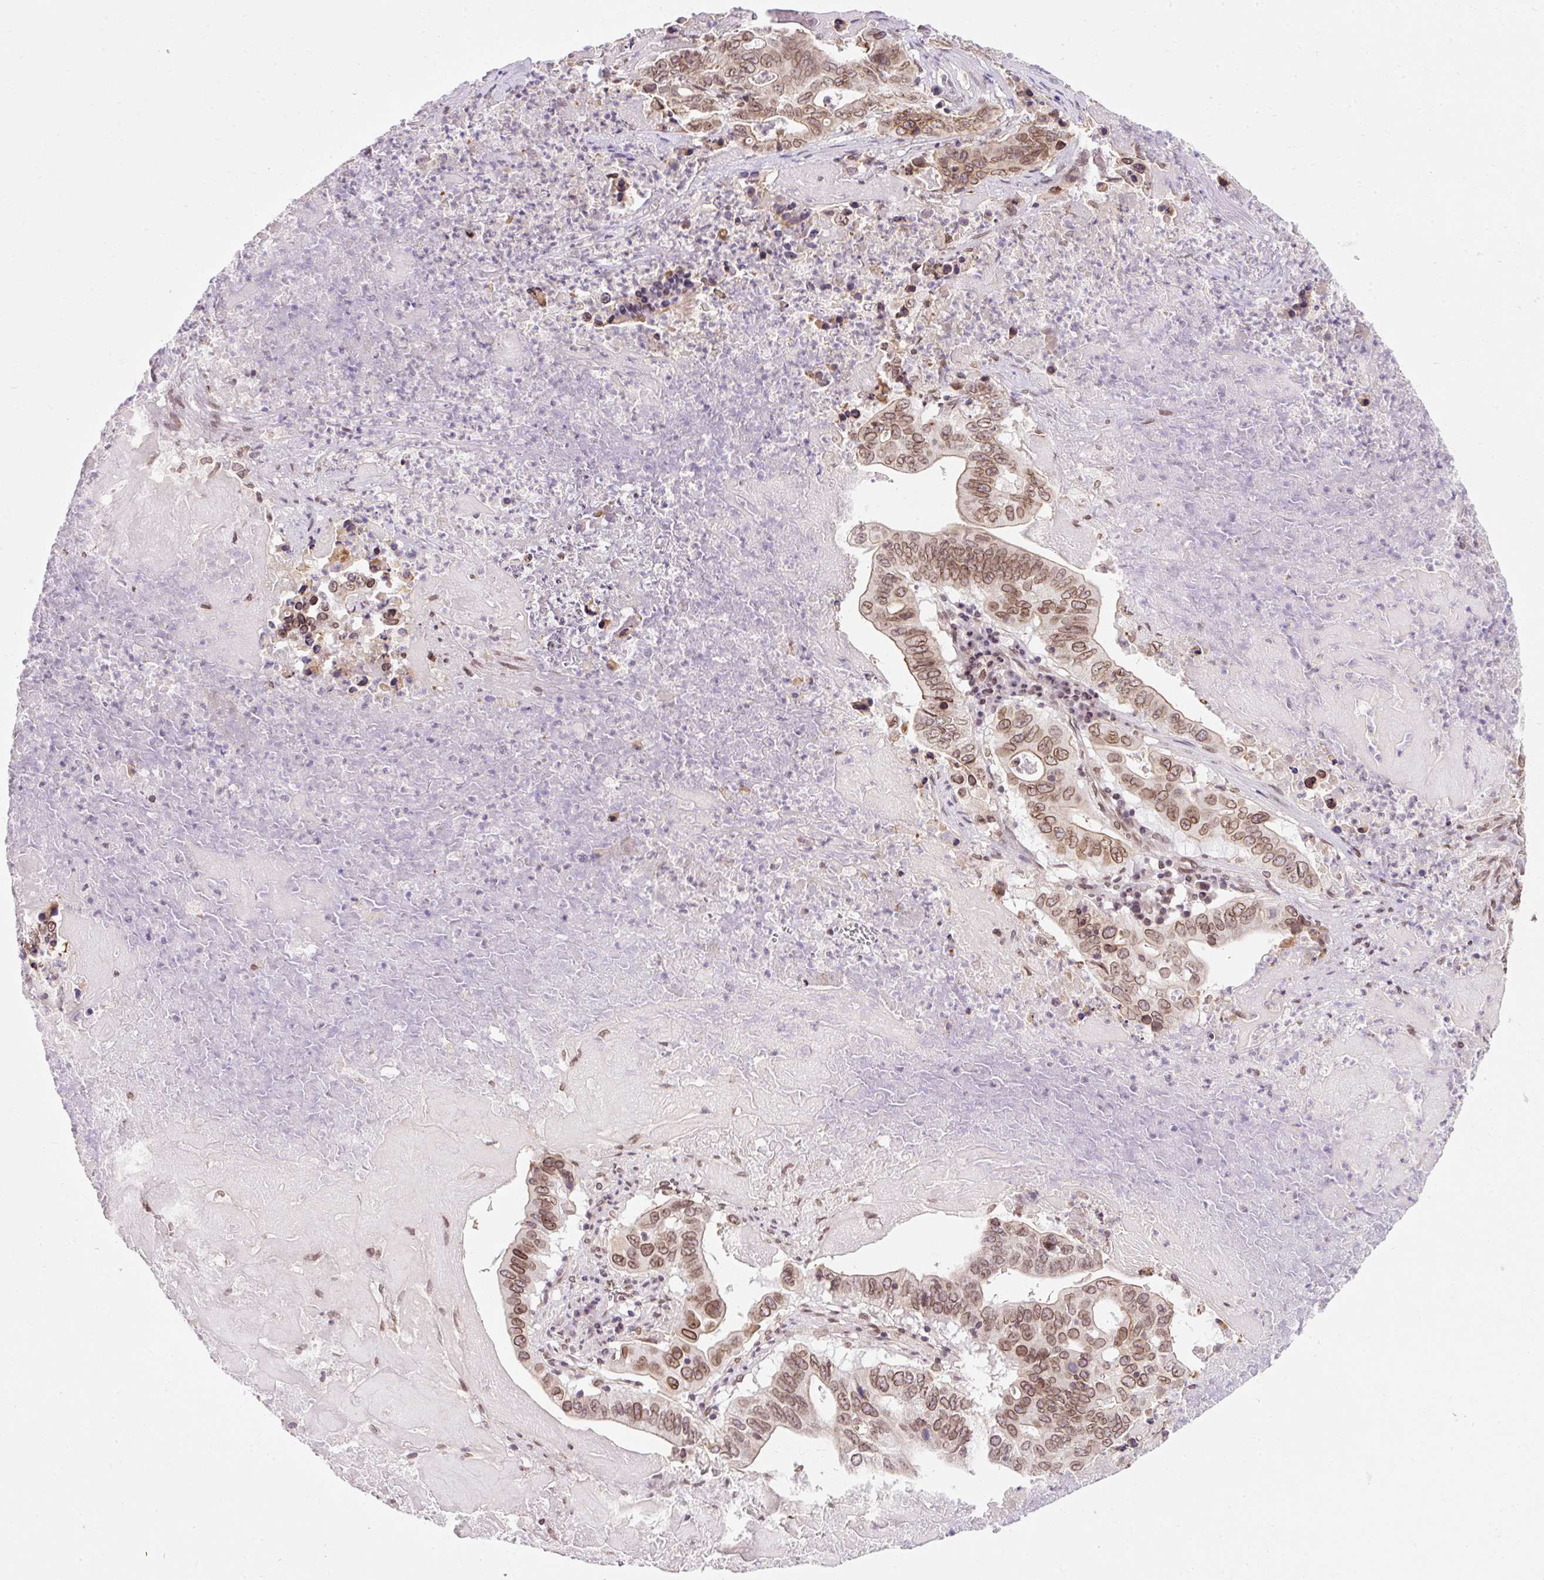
{"staining": {"intensity": "moderate", "quantity": ">75%", "location": "cytoplasmic/membranous,nuclear"}, "tissue": "lung cancer", "cell_type": "Tumor cells", "image_type": "cancer", "snomed": [{"axis": "morphology", "description": "Adenocarcinoma, NOS"}, {"axis": "topography", "description": "Lung"}], "caption": "About >75% of tumor cells in lung cancer (adenocarcinoma) reveal moderate cytoplasmic/membranous and nuclear protein positivity as visualized by brown immunohistochemical staining.", "gene": "ZNF610", "patient": {"sex": "female", "age": 60}}